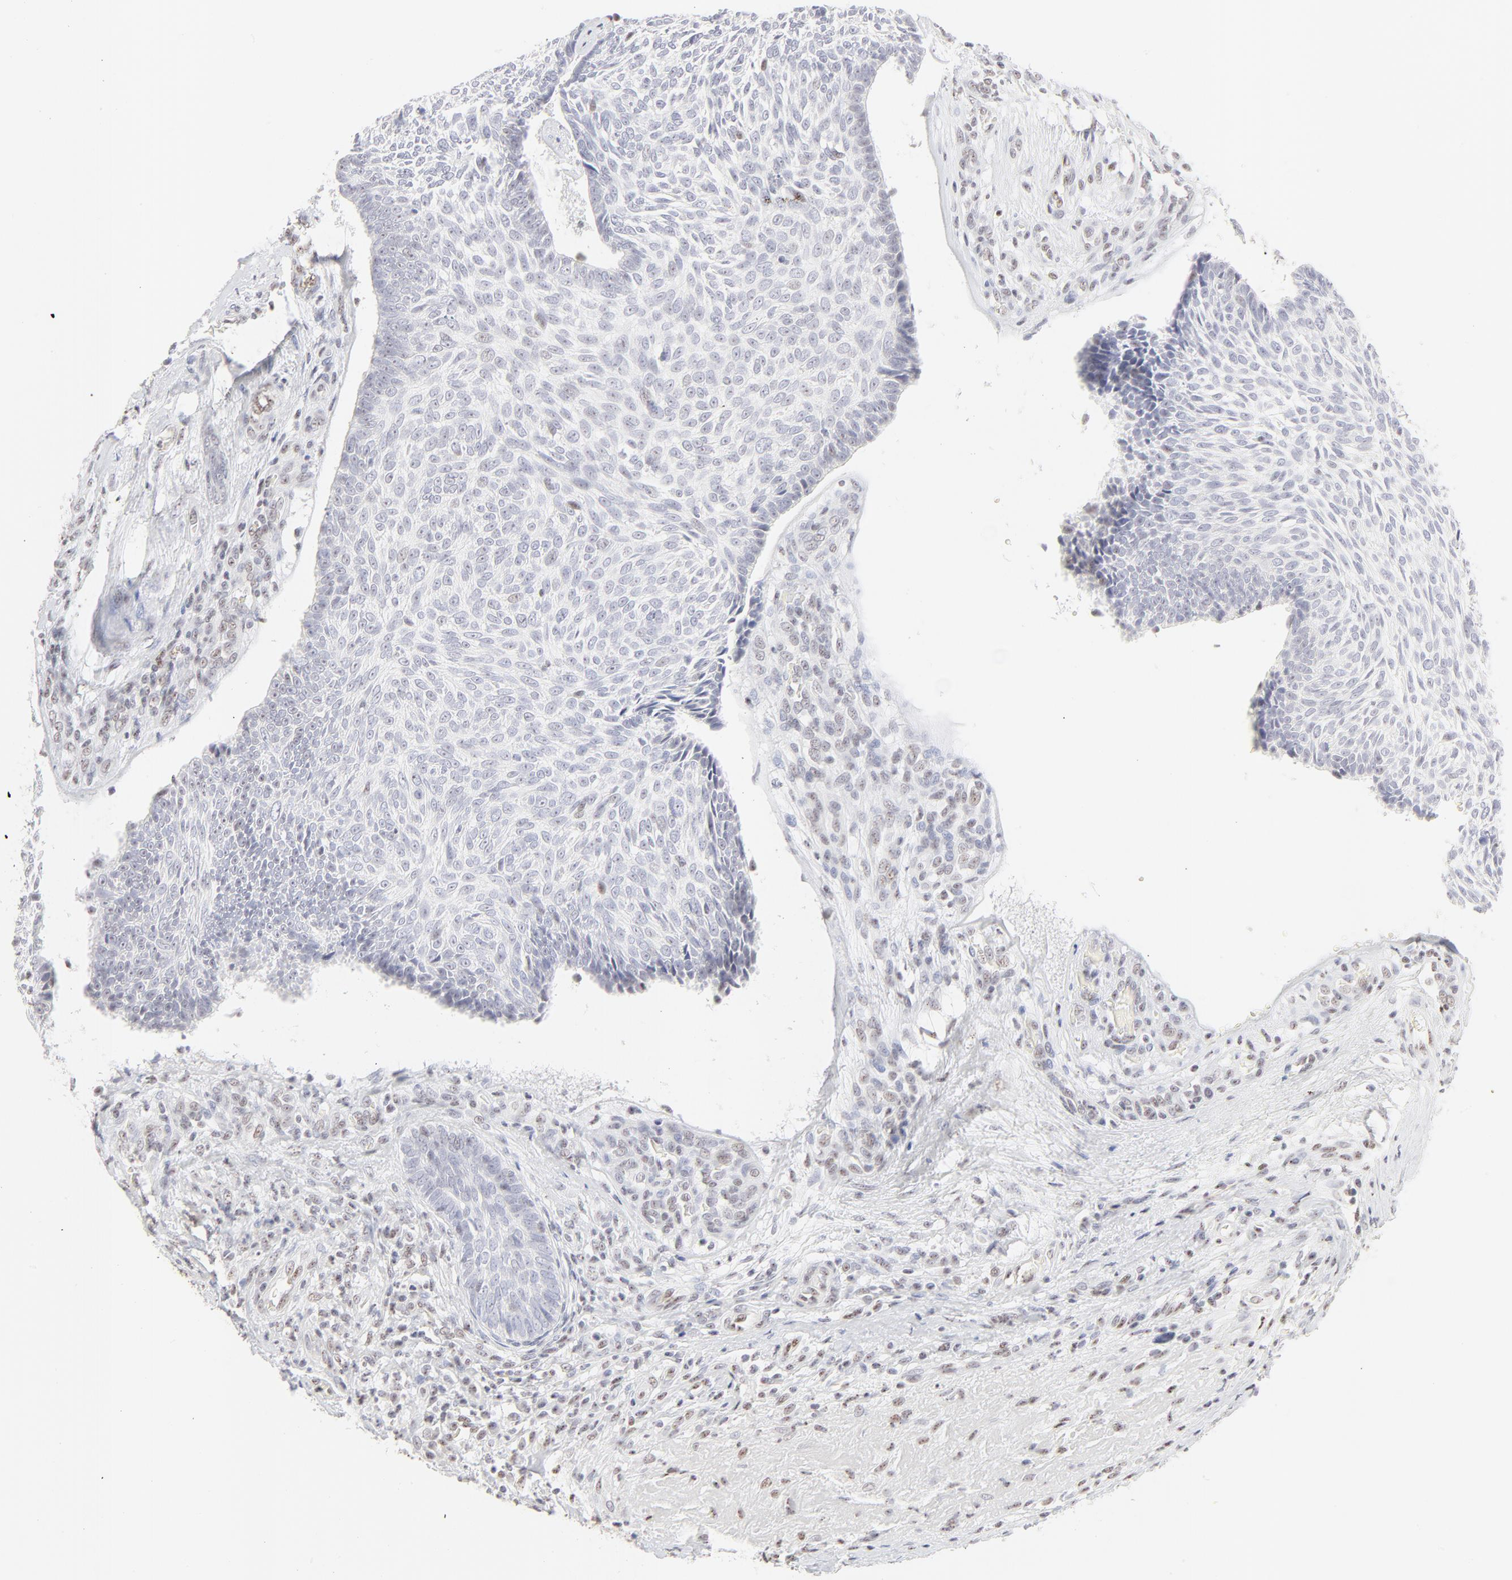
{"staining": {"intensity": "negative", "quantity": "none", "location": "none"}, "tissue": "skin cancer", "cell_type": "Tumor cells", "image_type": "cancer", "snomed": [{"axis": "morphology", "description": "Basal cell carcinoma"}, {"axis": "topography", "description": "Skin"}], "caption": "Immunohistochemistry of skin cancer exhibits no staining in tumor cells.", "gene": "NFIL3", "patient": {"sex": "male", "age": 72}}